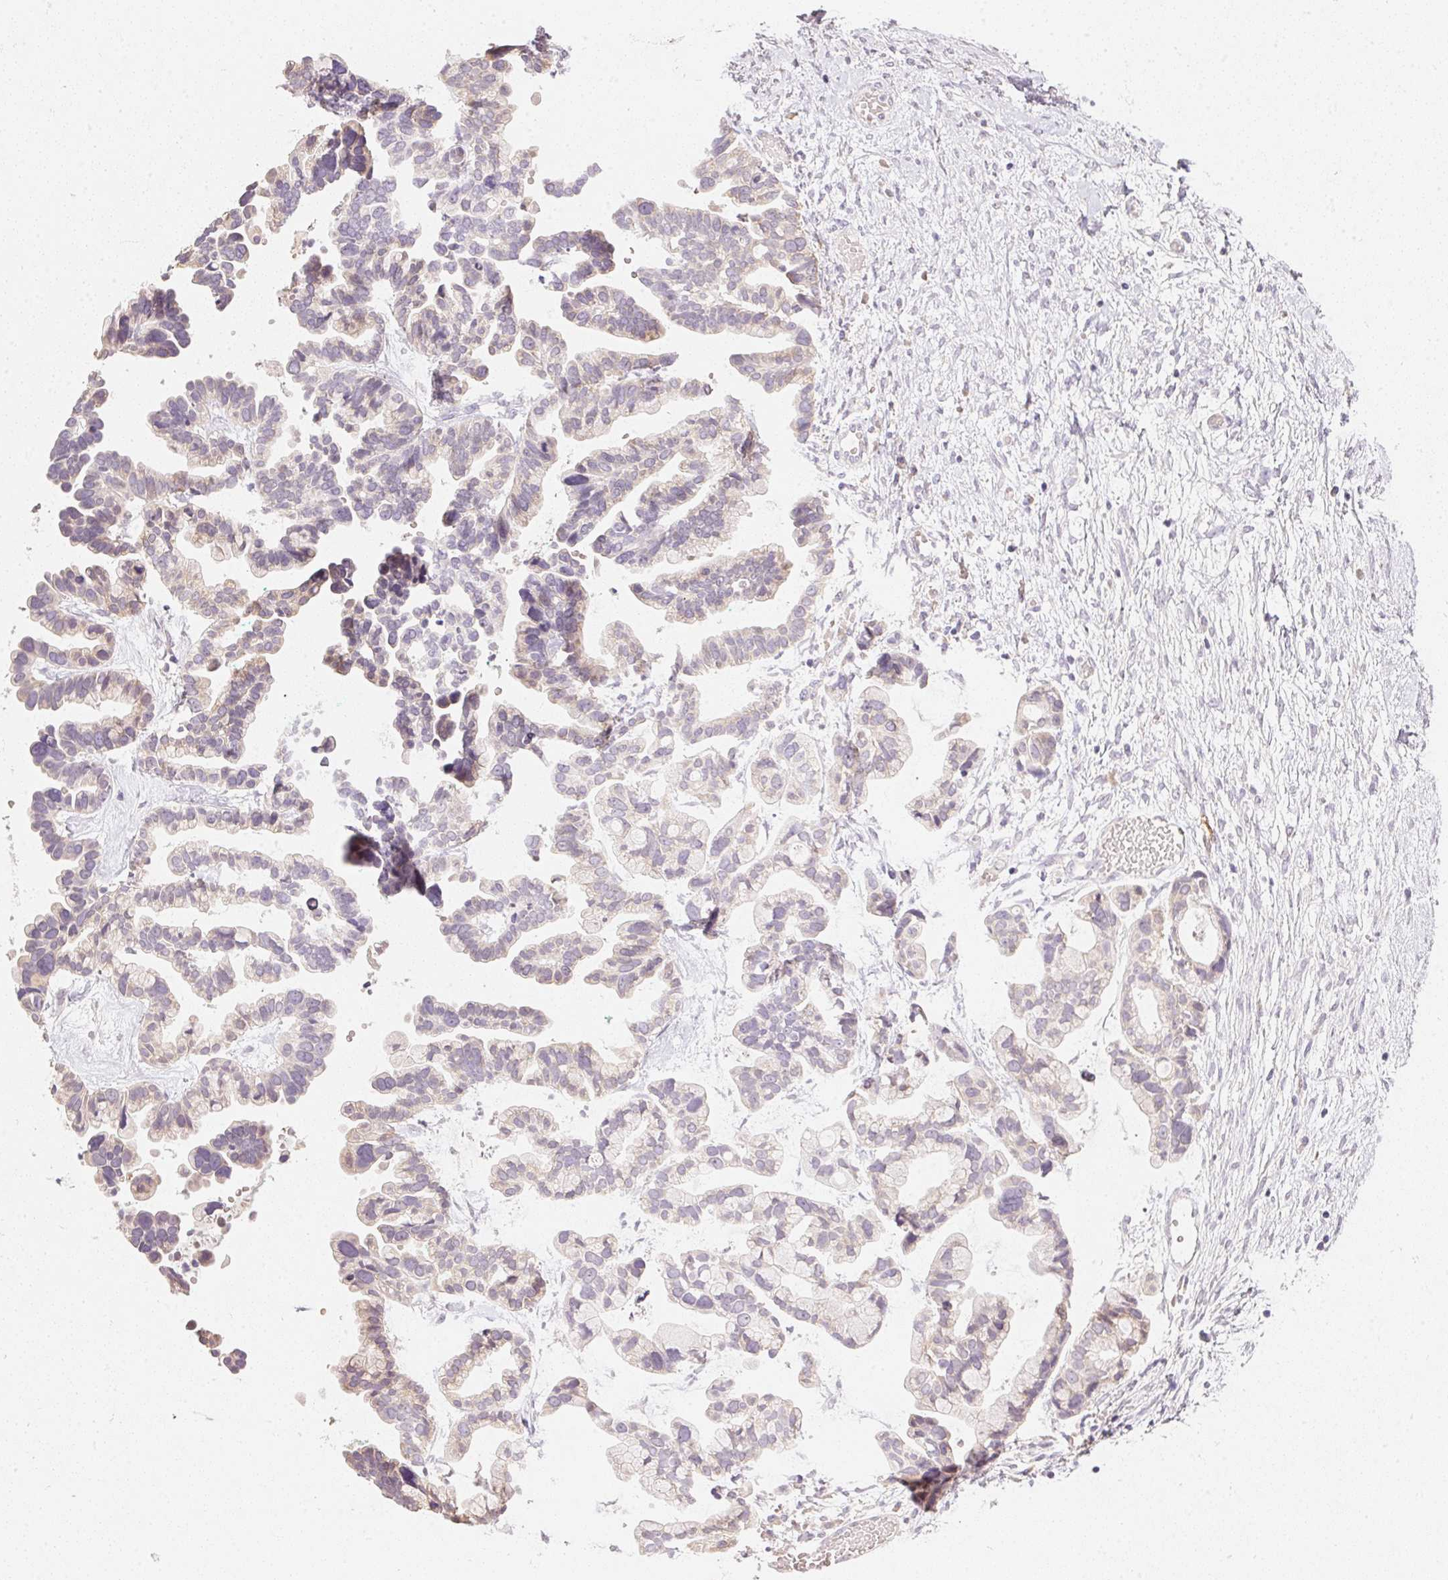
{"staining": {"intensity": "weak", "quantity": "25%-75%", "location": "cytoplasmic/membranous"}, "tissue": "ovarian cancer", "cell_type": "Tumor cells", "image_type": "cancer", "snomed": [{"axis": "morphology", "description": "Cystadenocarcinoma, serous, NOS"}, {"axis": "topography", "description": "Ovary"}], "caption": "Serous cystadenocarcinoma (ovarian) tissue exhibits weak cytoplasmic/membranous staining in about 25%-75% of tumor cells, visualized by immunohistochemistry.", "gene": "DHCR24", "patient": {"sex": "female", "age": 56}}